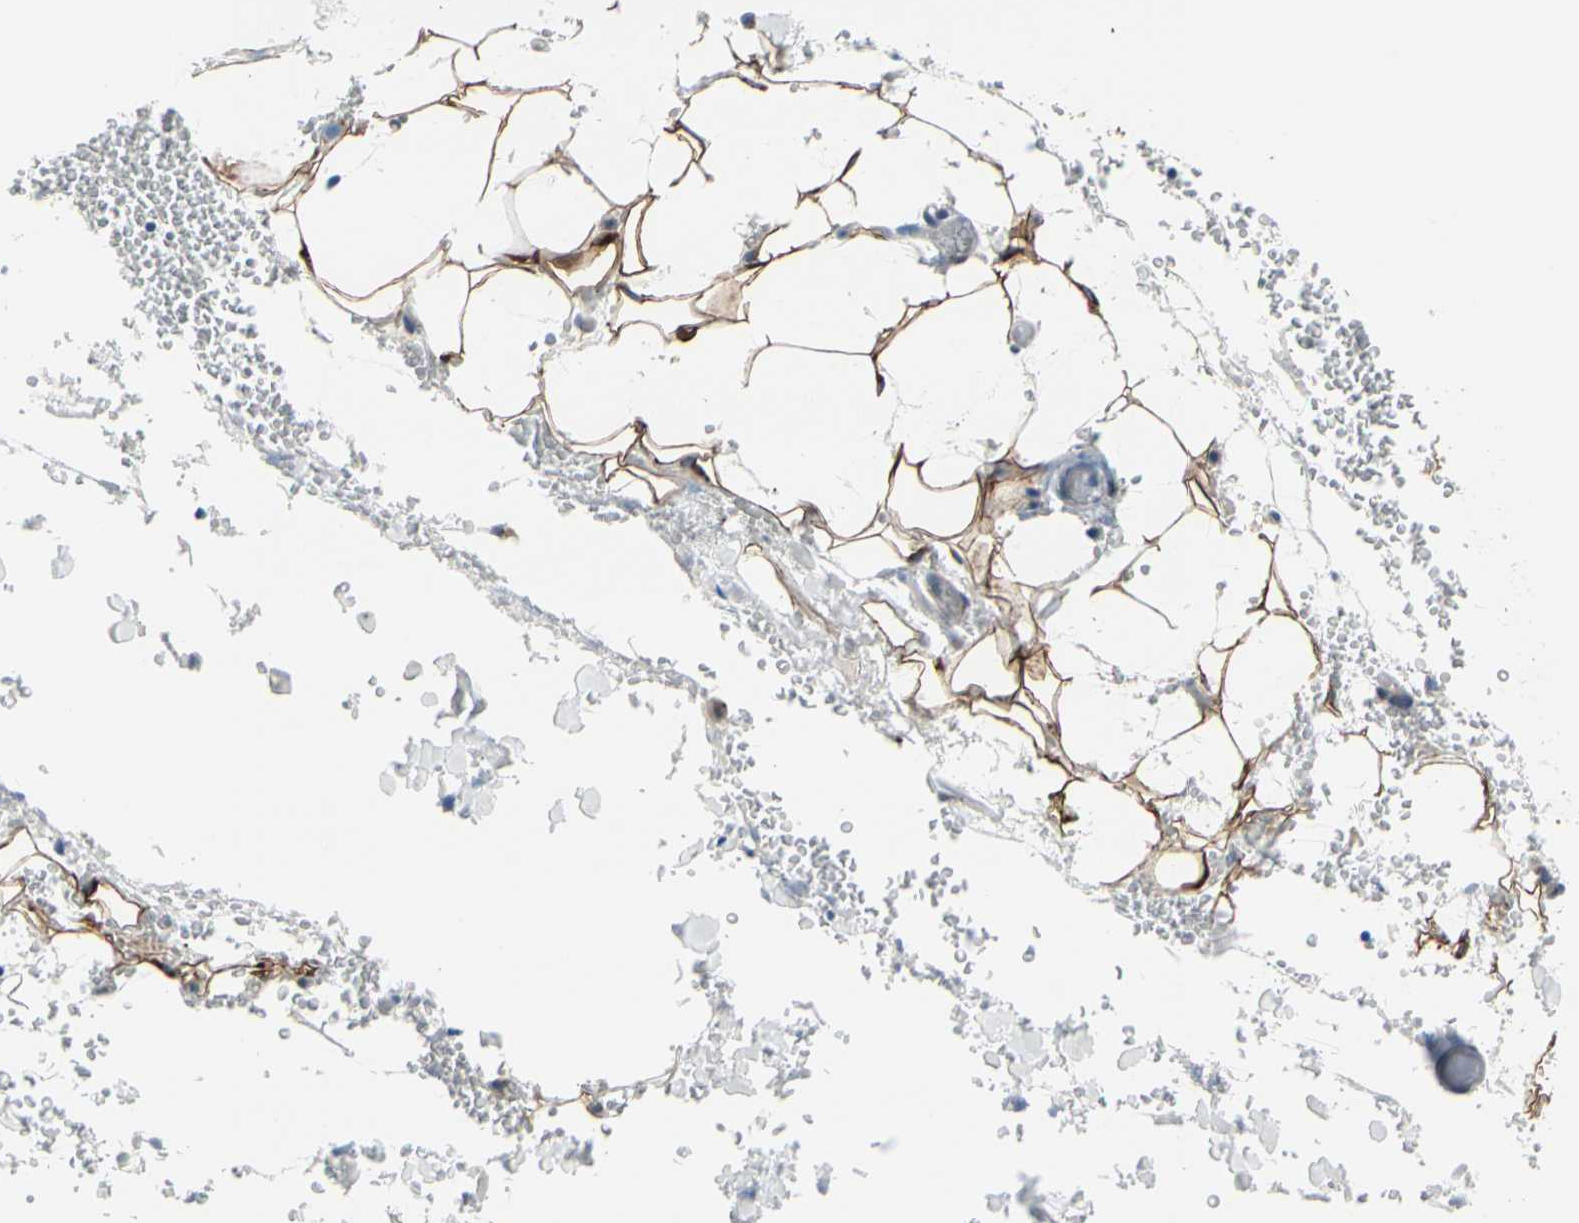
{"staining": {"intensity": "strong", "quantity": ">75%", "location": "cytoplasmic/membranous"}, "tissue": "adipose tissue", "cell_type": "Adipocytes", "image_type": "normal", "snomed": [{"axis": "morphology", "description": "Normal tissue, NOS"}, {"axis": "morphology", "description": "Inflammation, NOS"}, {"axis": "topography", "description": "Breast"}], "caption": "Human adipose tissue stained for a protein (brown) displays strong cytoplasmic/membranous positive staining in approximately >75% of adipocytes.", "gene": "PRKAR2B", "patient": {"sex": "female", "age": 65}}